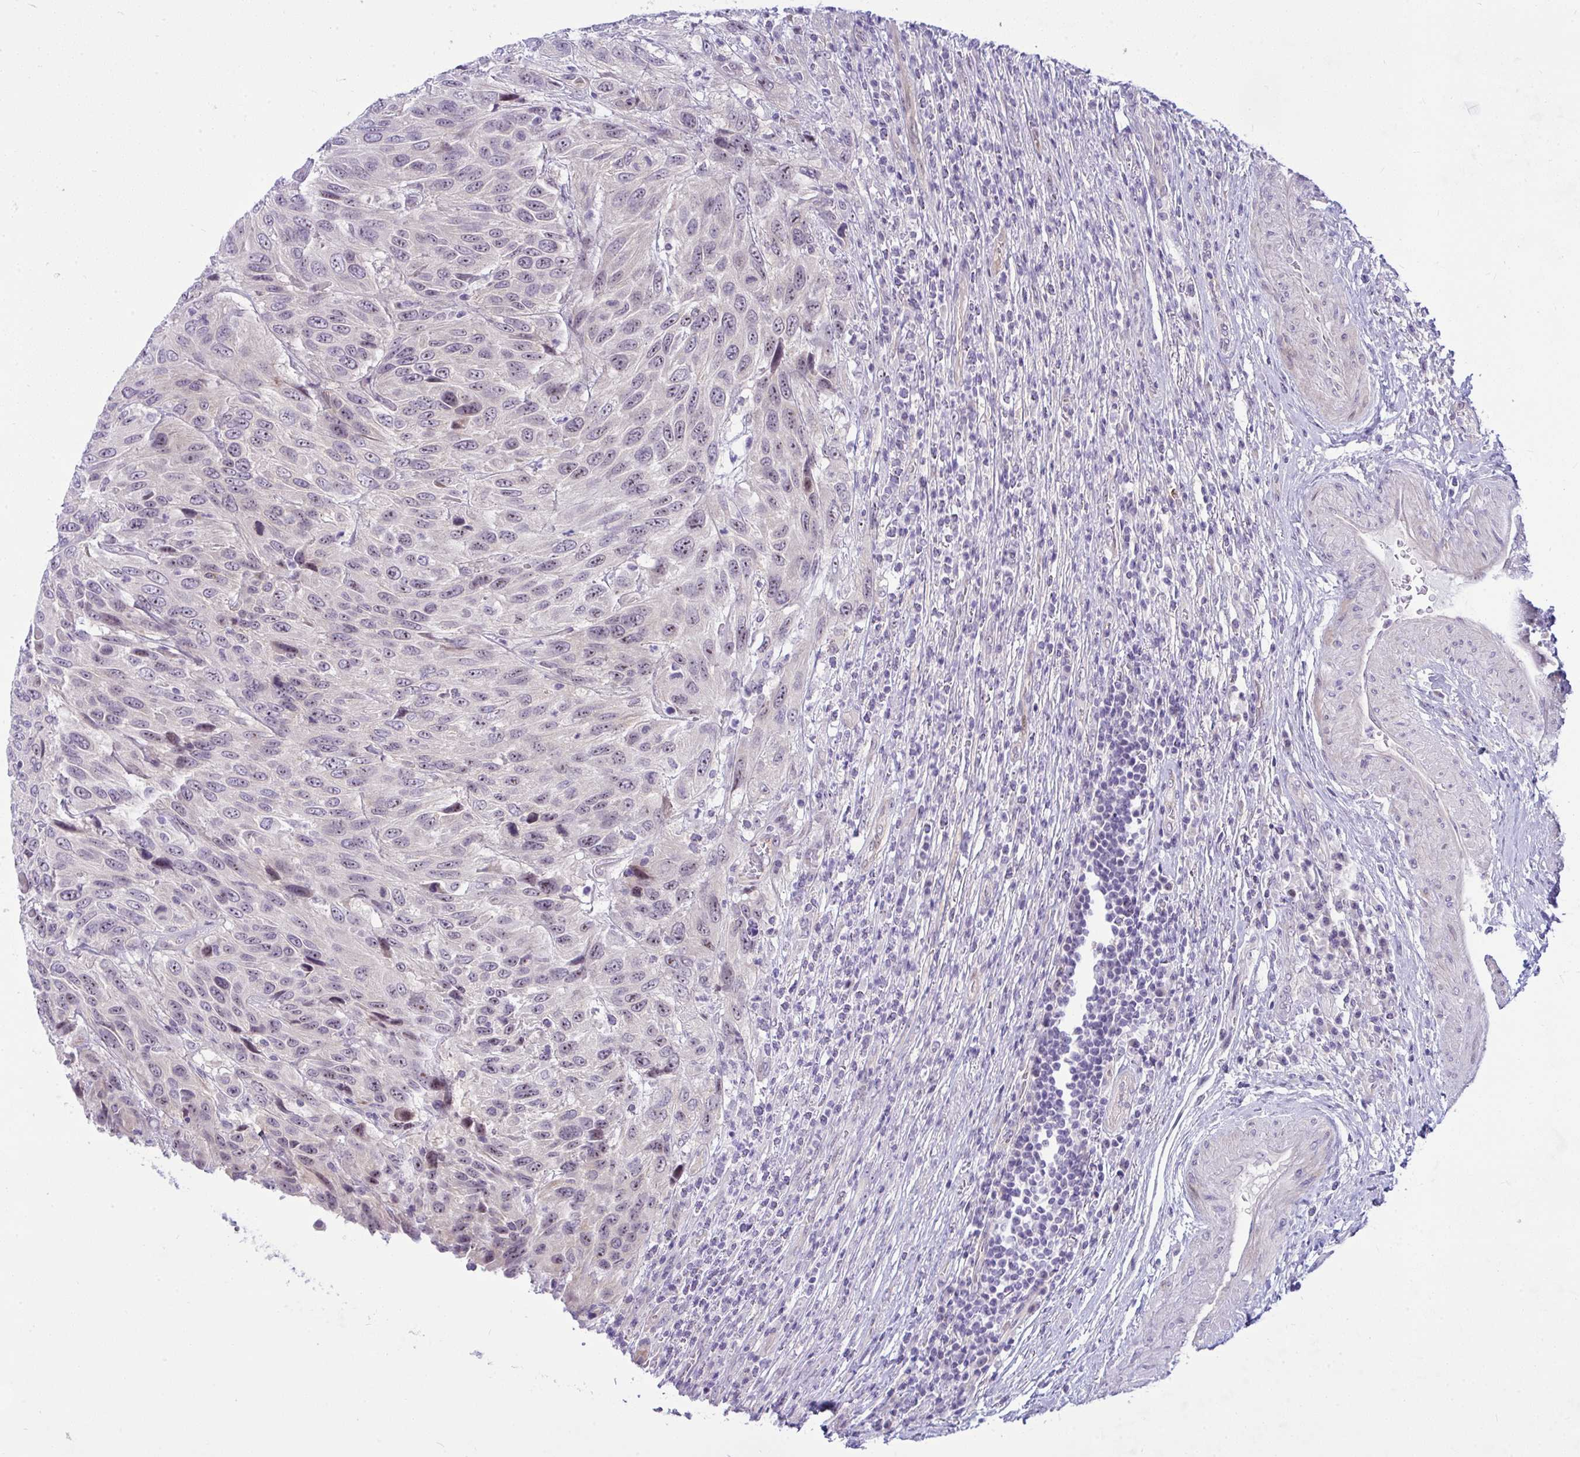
{"staining": {"intensity": "weak", "quantity": ">75%", "location": "cytoplasmic/membranous,nuclear"}, "tissue": "urothelial cancer", "cell_type": "Tumor cells", "image_type": "cancer", "snomed": [{"axis": "morphology", "description": "Urothelial carcinoma, High grade"}, {"axis": "topography", "description": "Urinary bladder"}], "caption": "Weak cytoplasmic/membranous and nuclear protein positivity is identified in about >75% of tumor cells in high-grade urothelial carcinoma.", "gene": "NFXL1", "patient": {"sex": "female", "age": 70}}